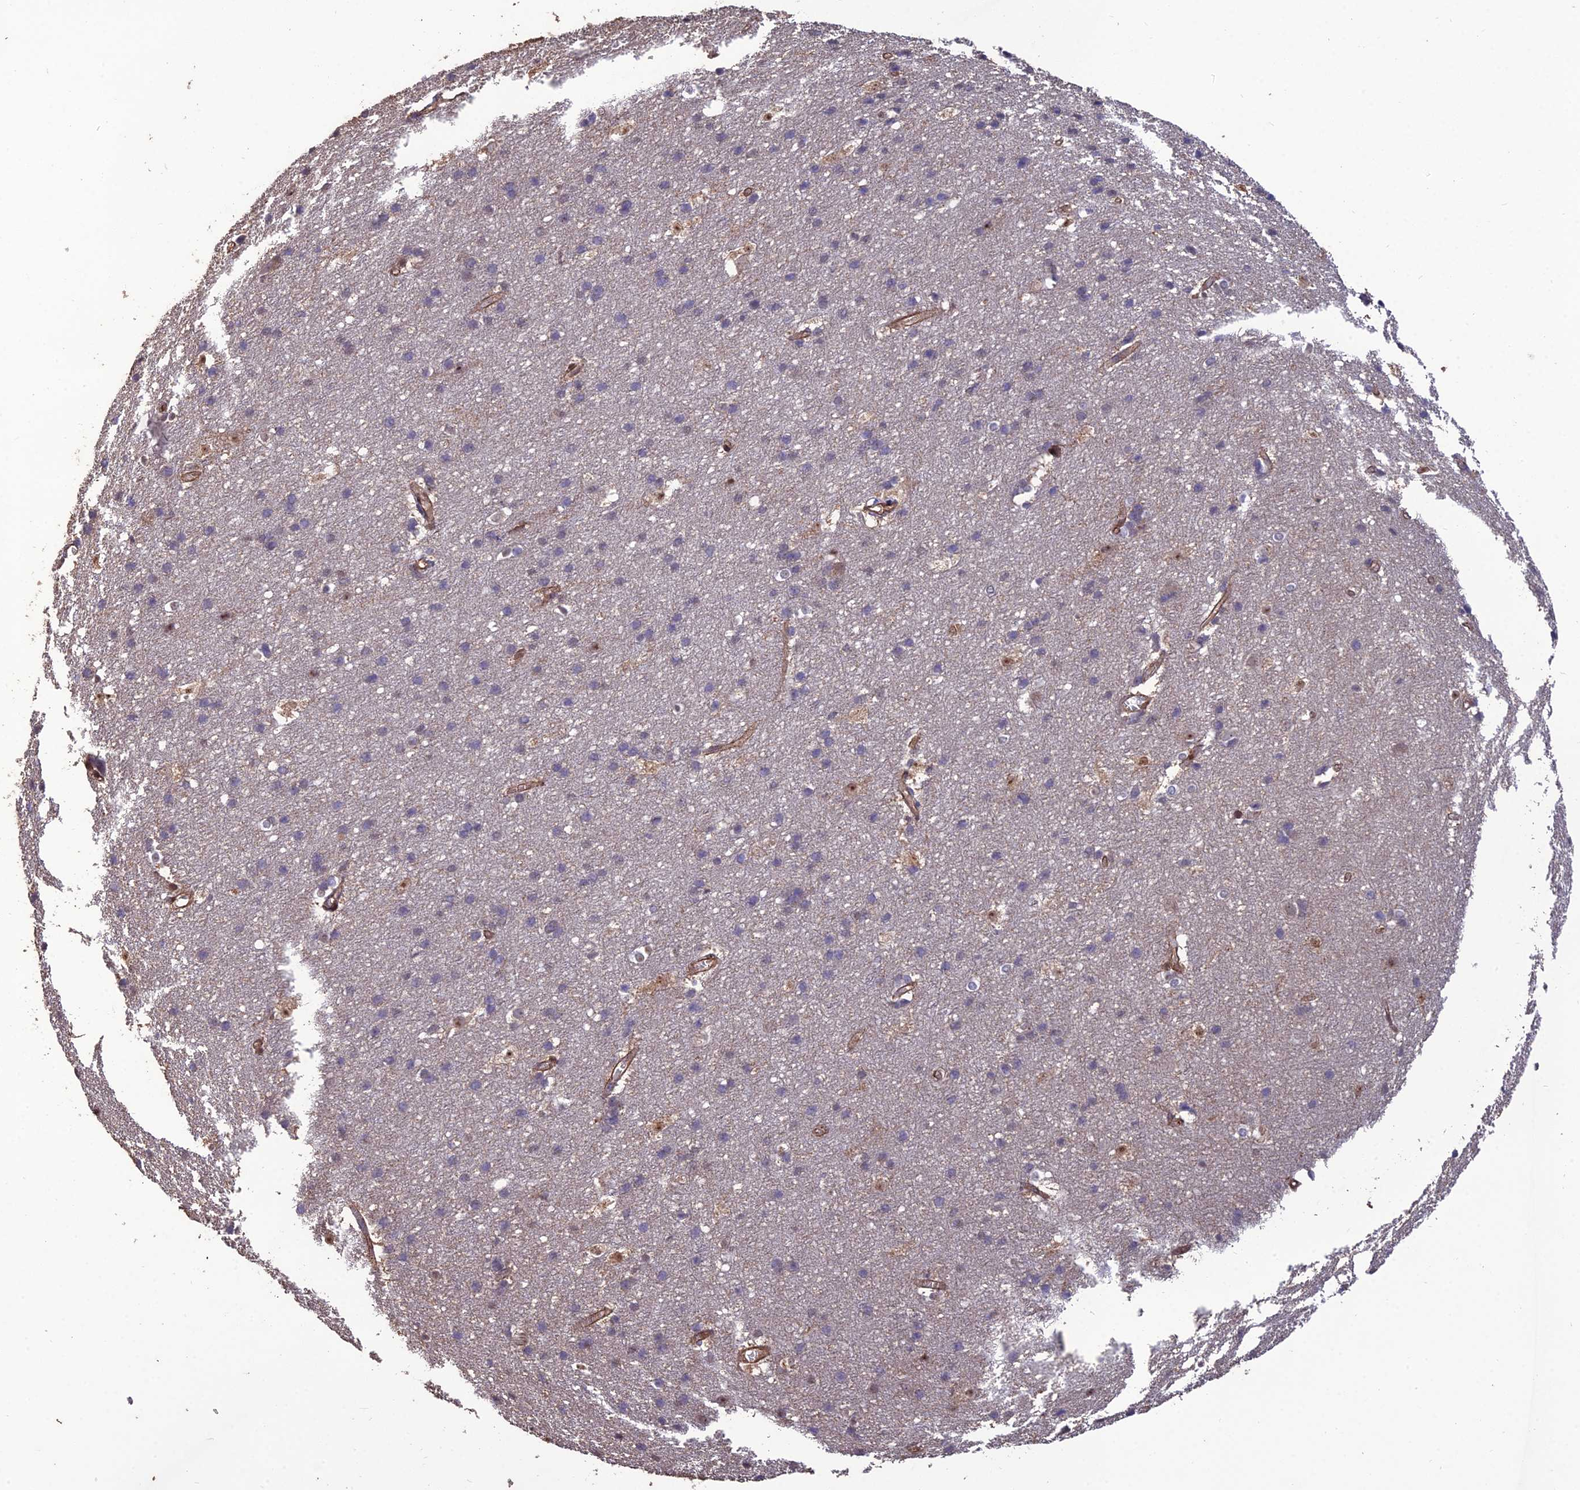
{"staining": {"intensity": "moderate", "quantity": ">75%", "location": "cytoplasmic/membranous"}, "tissue": "cerebral cortex", "cell_type": "Endothelial cells", "image_type": "normal", "snomed": [{"axis": "morphology", "description": "Normal tissue, NOS"}, {"axis": "topography", "description": "Cerebral cortex"}], "caption": "Cerebral cortex stained for a protein (brown) reveals moderate cytoplasmic/membranous positive staining in approximately >75% of endothelial cells.", "gene": "ATP6V0A2", "patient": {"sex": "male", "age": 54}}